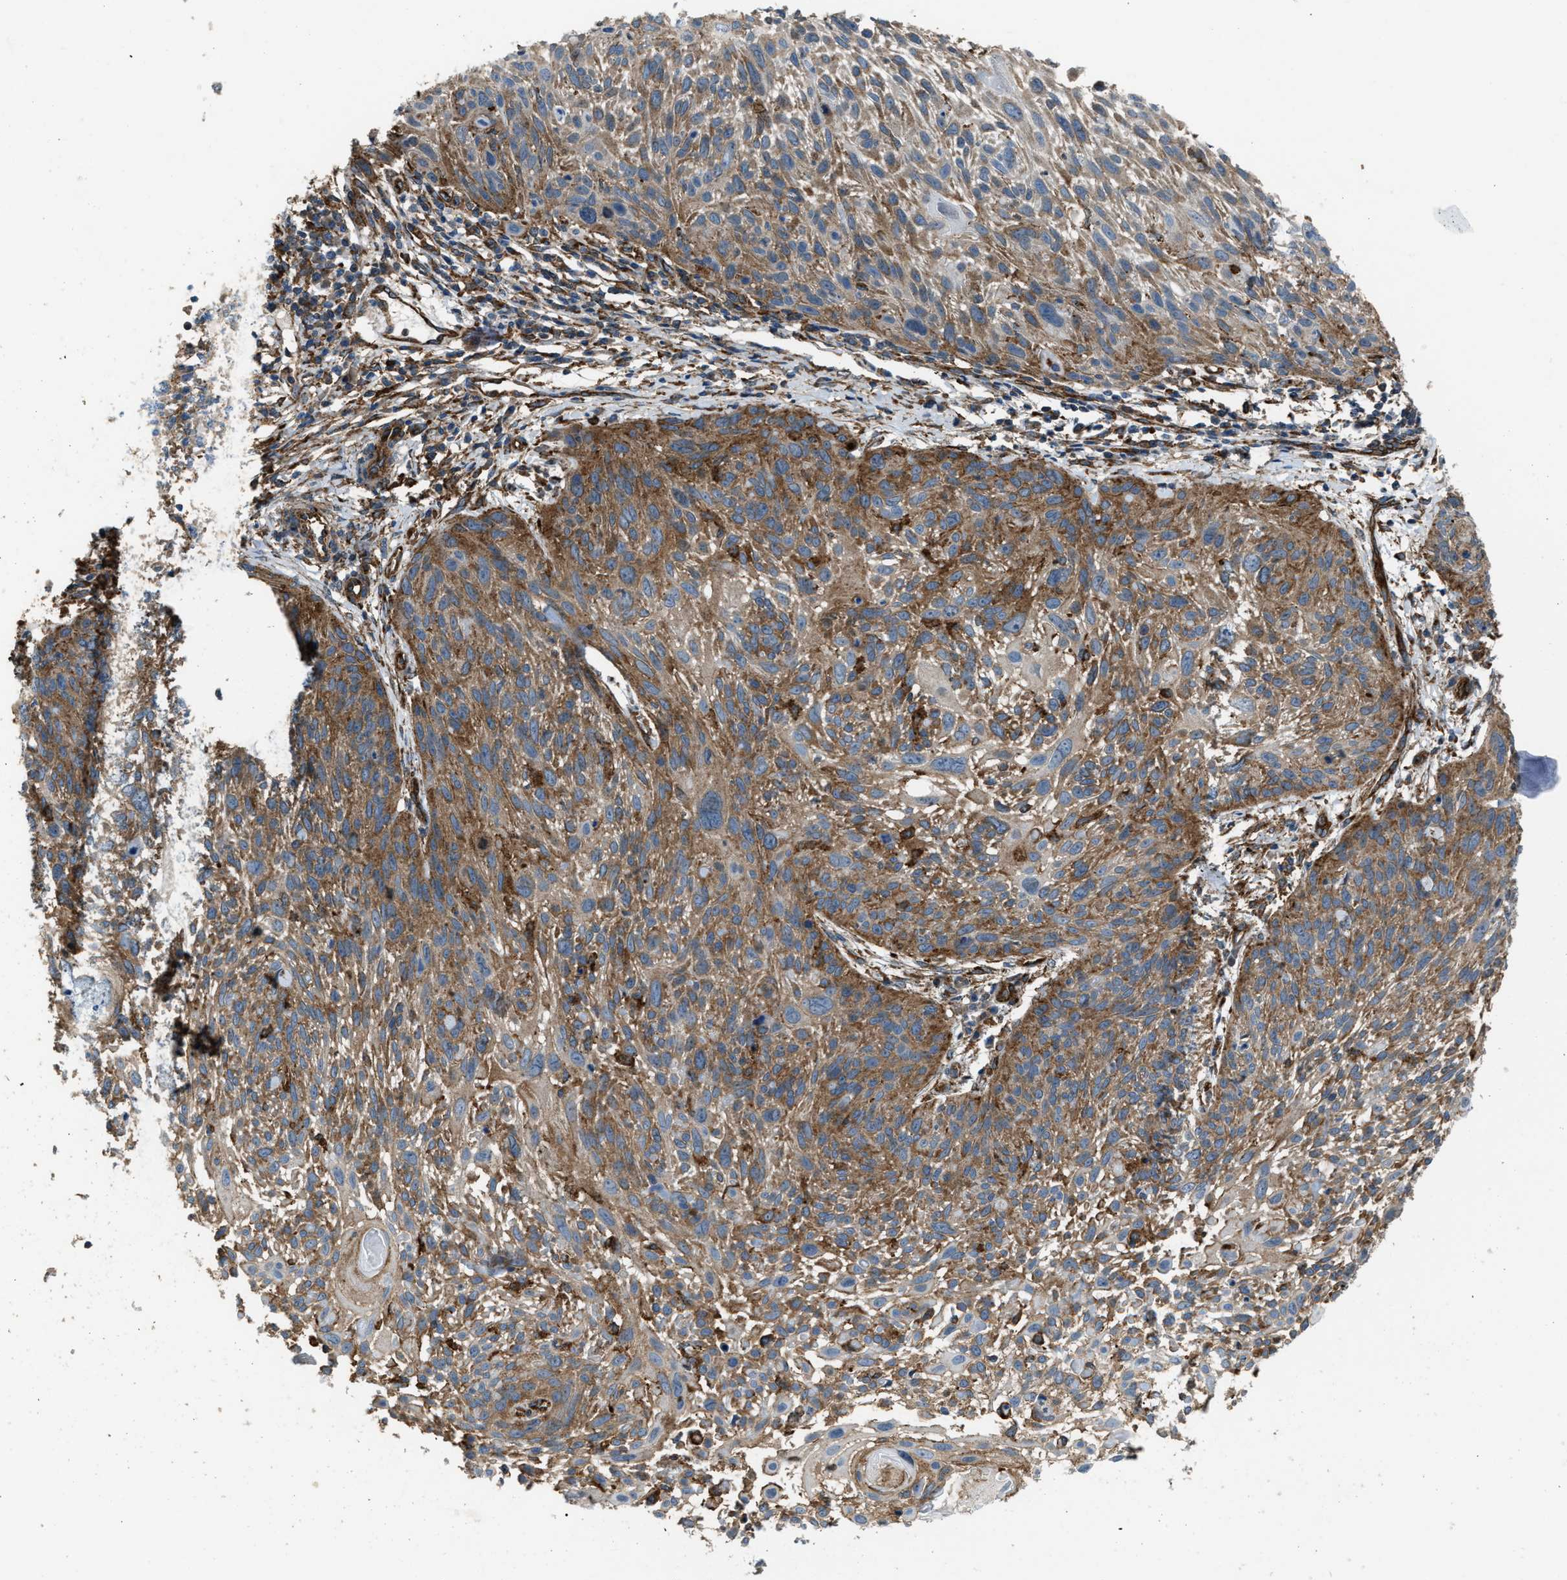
{"staining": {"intensity": "moderate", "quantity": ">75%", "location": "cytoplasmic/membranous"}, "tissue": "cervical cancer", "cell_type": "Tumor cells", "image_type": "cancer", "snomed": [{"axis": "morphology", "description": "Squamous cell carcinoma, NOS"}, {"axis": "topography", "description": "Cervix"}], "caption": "Squamous cell carcinoma (cervical) was stained to show a protein in brown. There is medium levels of moderate cytoplasmic/membranous expression in approximately >75% of tumor cells.", "gene": "PICALM", "patient": {"sex": "female", "age": 51}}